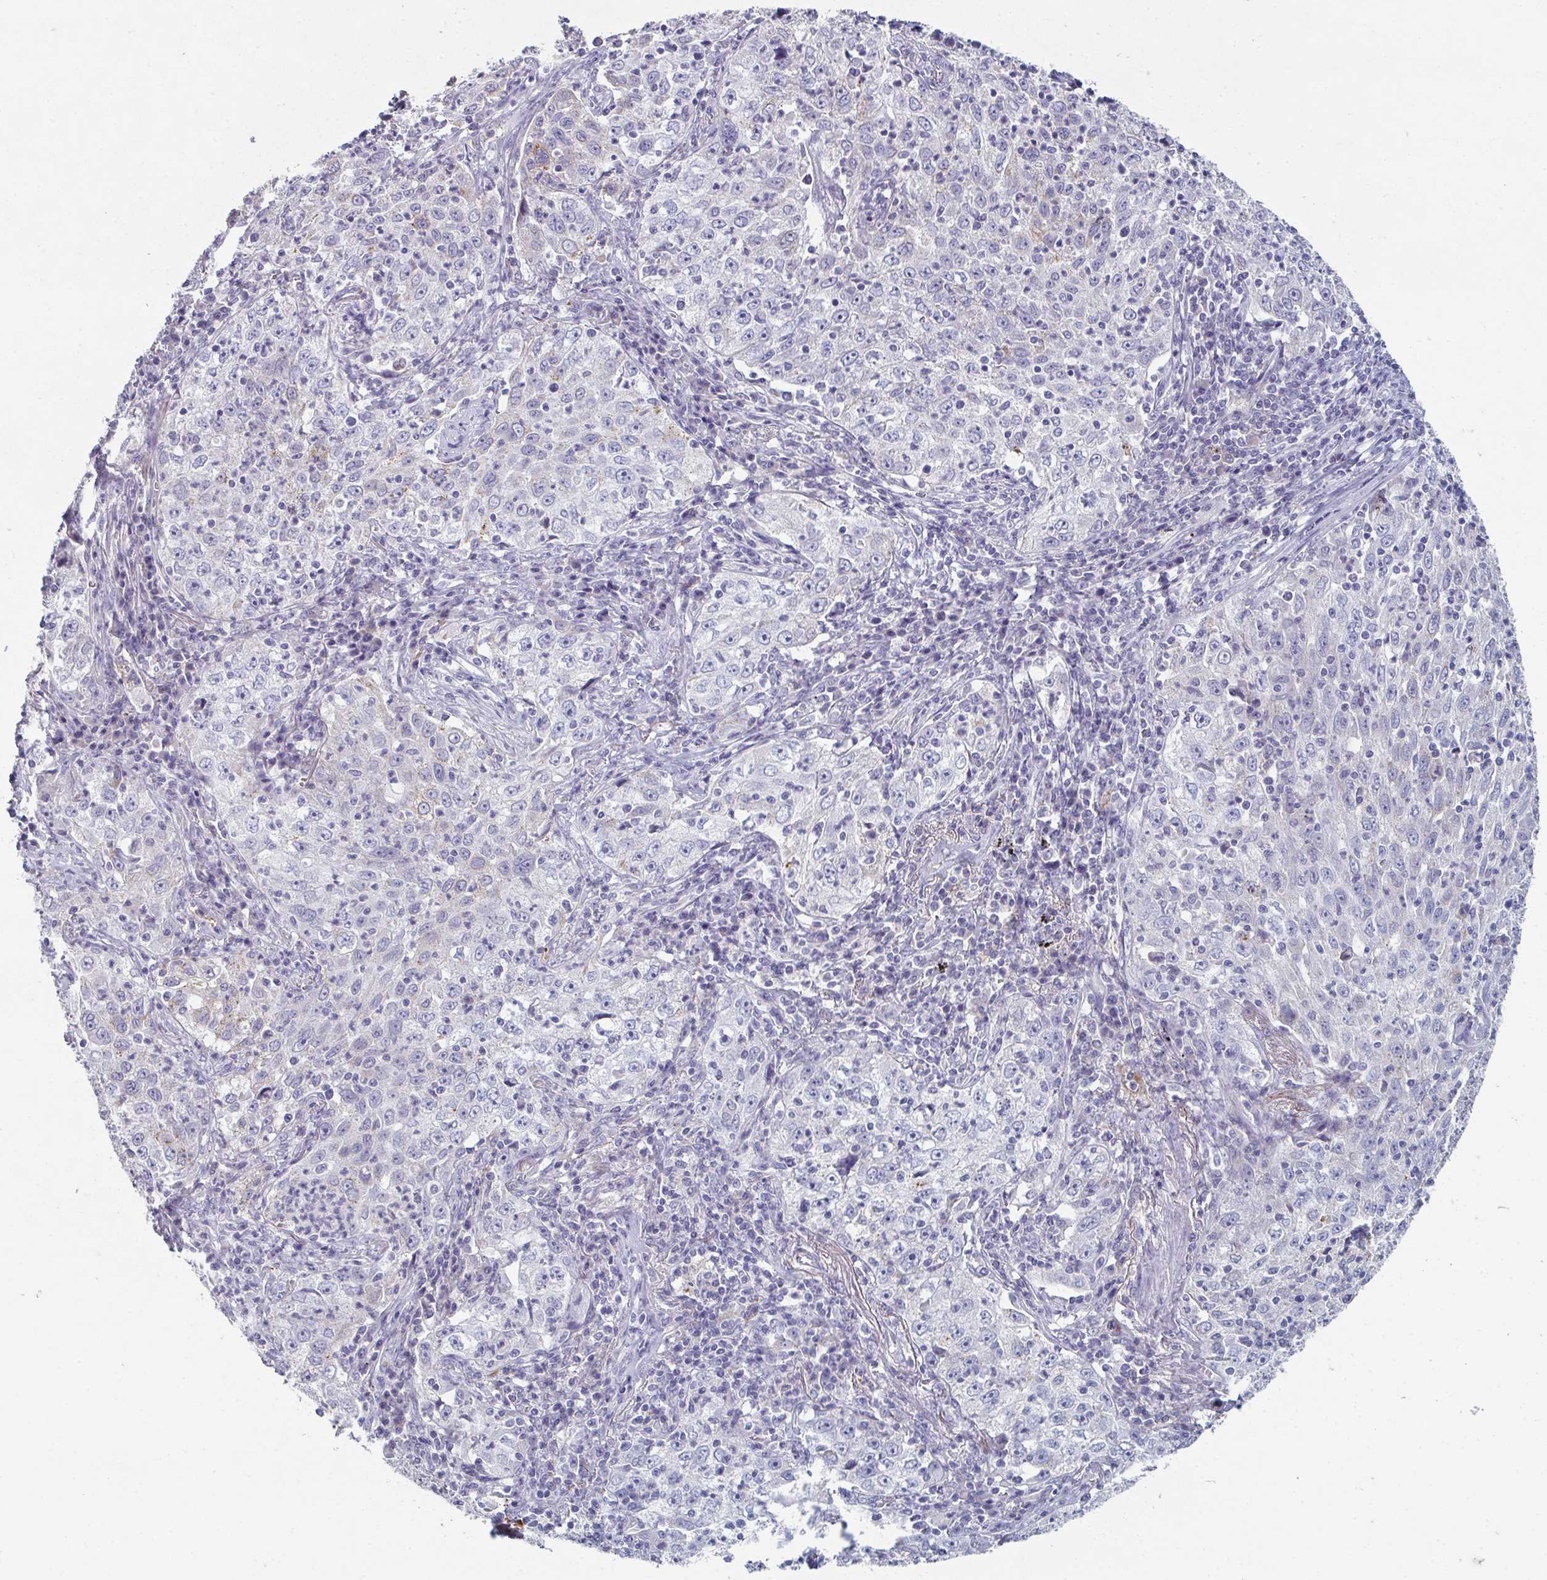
{"staining": {"intensity": "weak", "quantity": "<25%", "location": "cytoplasmic/membranous"}, "tissue": "lung cancer", "cell_type": "Tumor cells", "image_type": "cancer", "snomed": [{"axis": "morphology", "description": "Squamous cell carcinoma, NOS"}, {"axis": "topography", "description": "Lung"}], "caption": "An image of squamous cell carcinoma (lung) stained for a protein reveals no brown staining in tumor cells.", "gene": "ADAM21", "patient": {"sex": "male", "age": 71}}